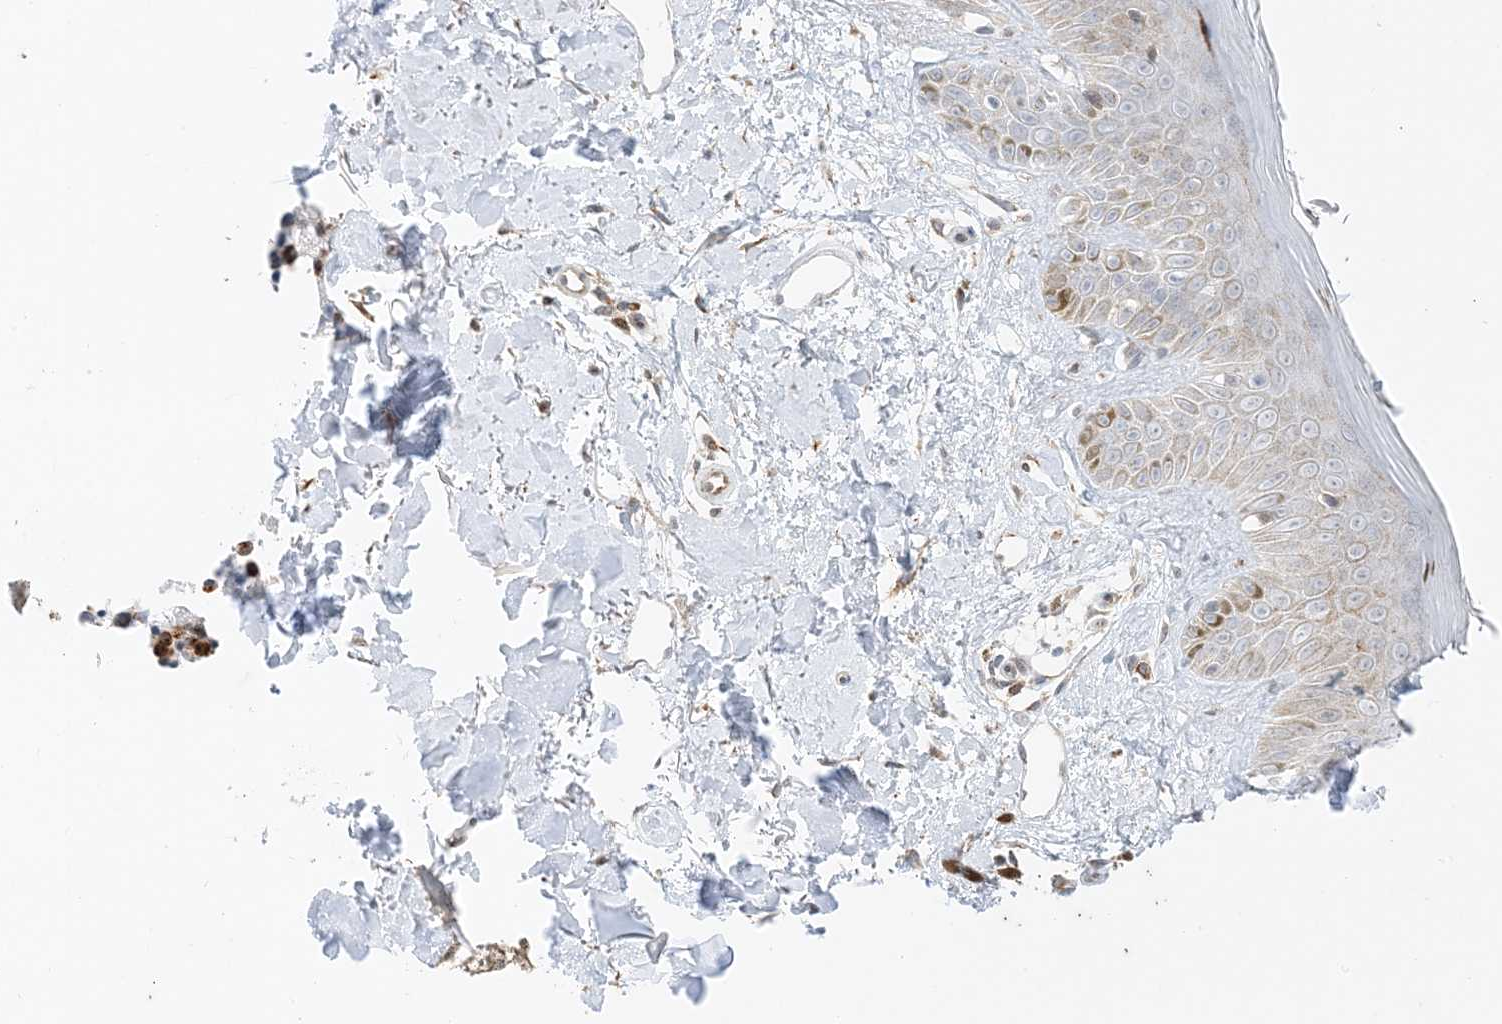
{"staining": {"intensity": "moderate", "quantity": ">75%", "location": "cytoplasmic/membranous"}, "tissue": "skin", "cell_type": "Fibroblasts", "image_type": "normal", "snomed": [{"axis": "morphology", "description": "Normal tissue, NOS"}, {"axis": "topography", "description": "Skin"}], "caption": "A high-resolution image shows immunohistochemistry staining of unremarkable skin, which demonstrates moderate cytoplasmic/membranous positivity in about >75% of fibroblasts.", "gene": "RAC1", "patient": {"sex": "female", "age": 64}}